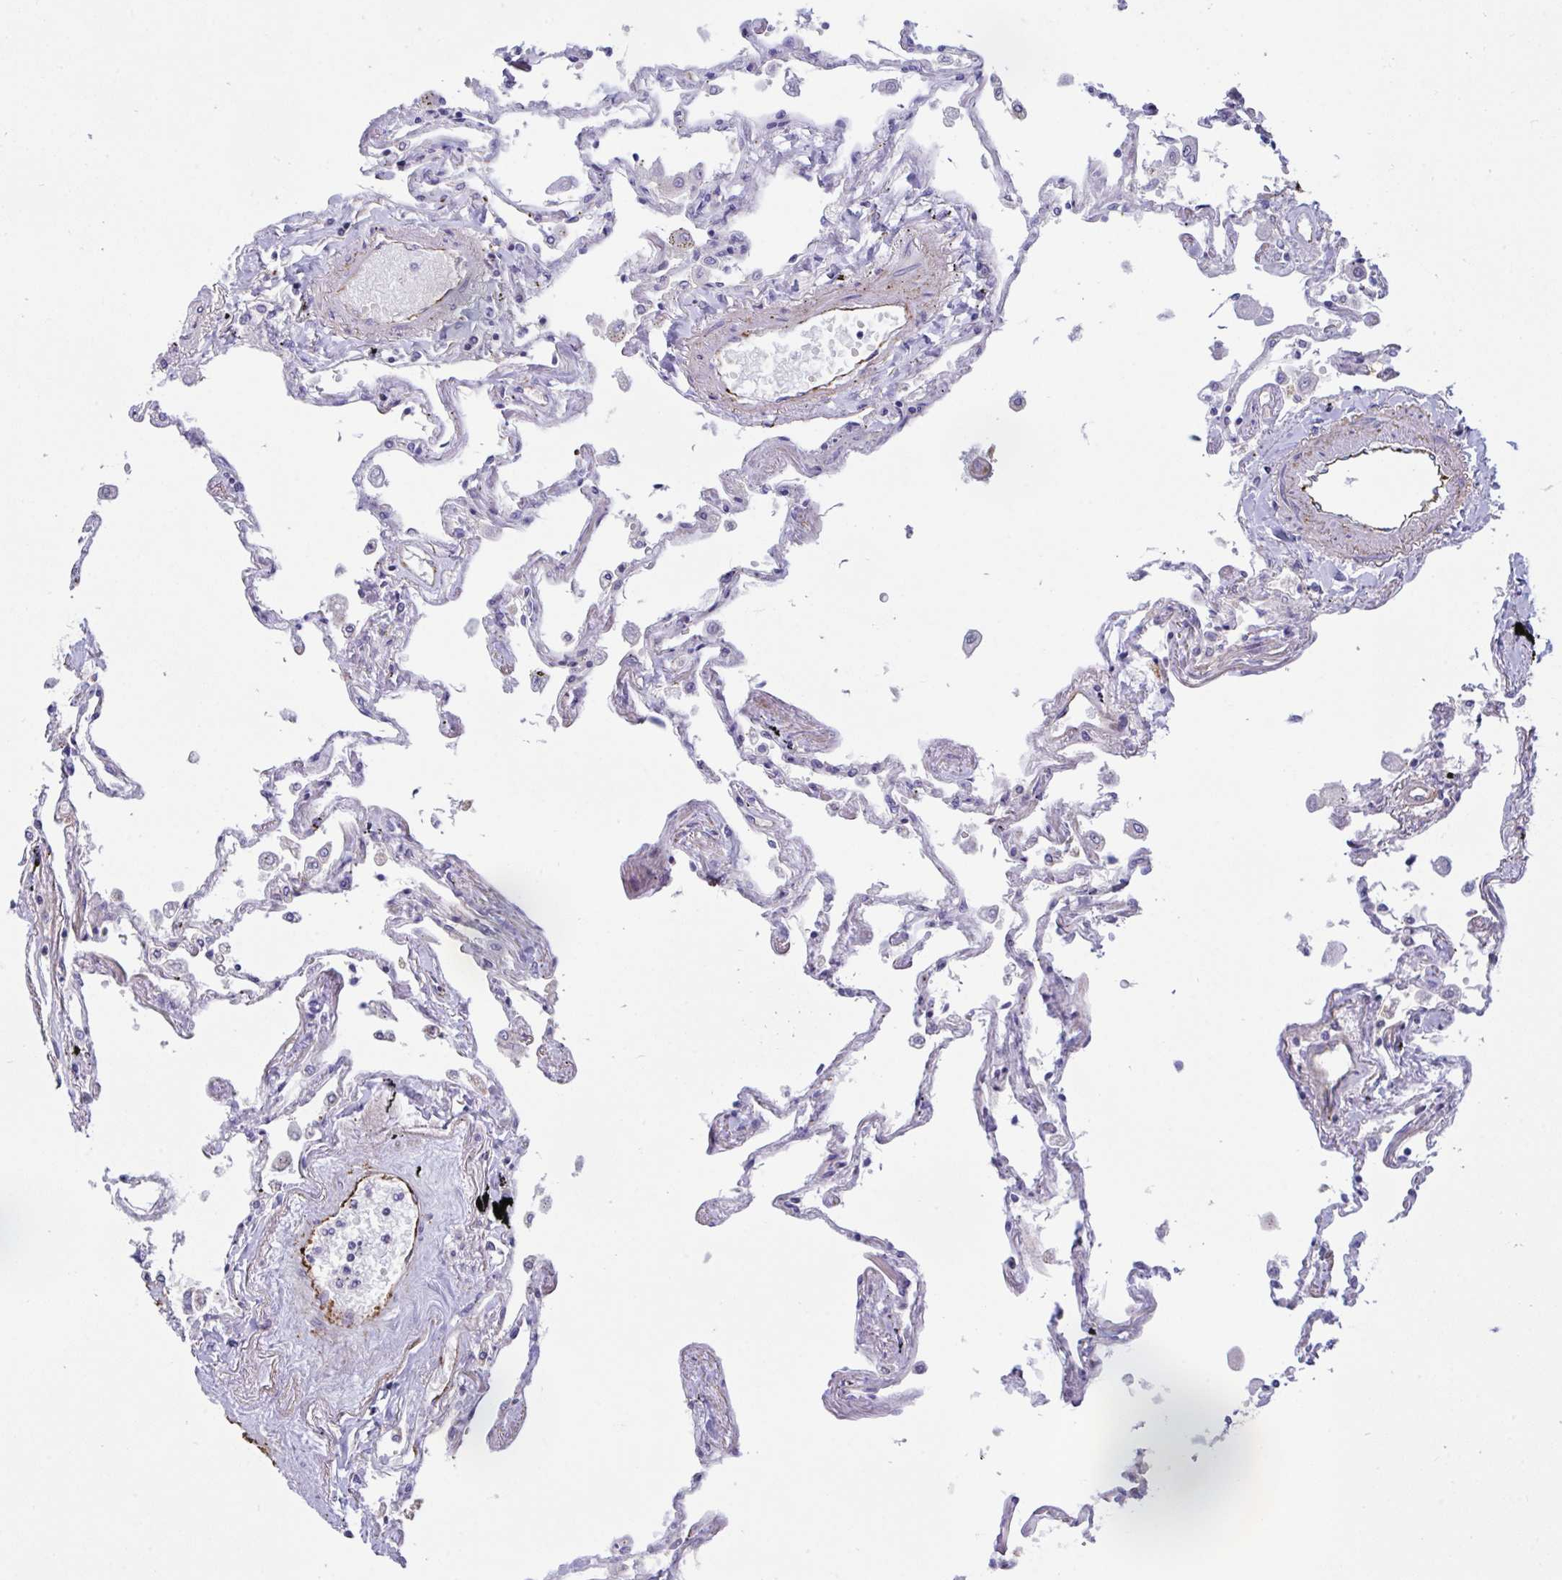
{"staining": {"intensity": "negative", "quantity": "none", "location": "none"}, "tissue": "lung", "cell_type": "Alveolar cells", "image_type": "normal", "snomed": [{"axis": "morphology", "description": "Normal tissue, NOS"}, {"axis": "morphology", "description": "Adenocarcinoma, NOS"}, {"axis": "topography", "description": "Cartilage tissue"}, {"axis": "topography", "description": "Lung"}], "caption": "This photomicrograph is of benign lung stained with immunohistochemistry to label a protein in brown with the nuclei are counter-stained blue. There is no expression in alveolar cells.", "gene": "IL37", "patient": {"sex": "female", "age": 67}}